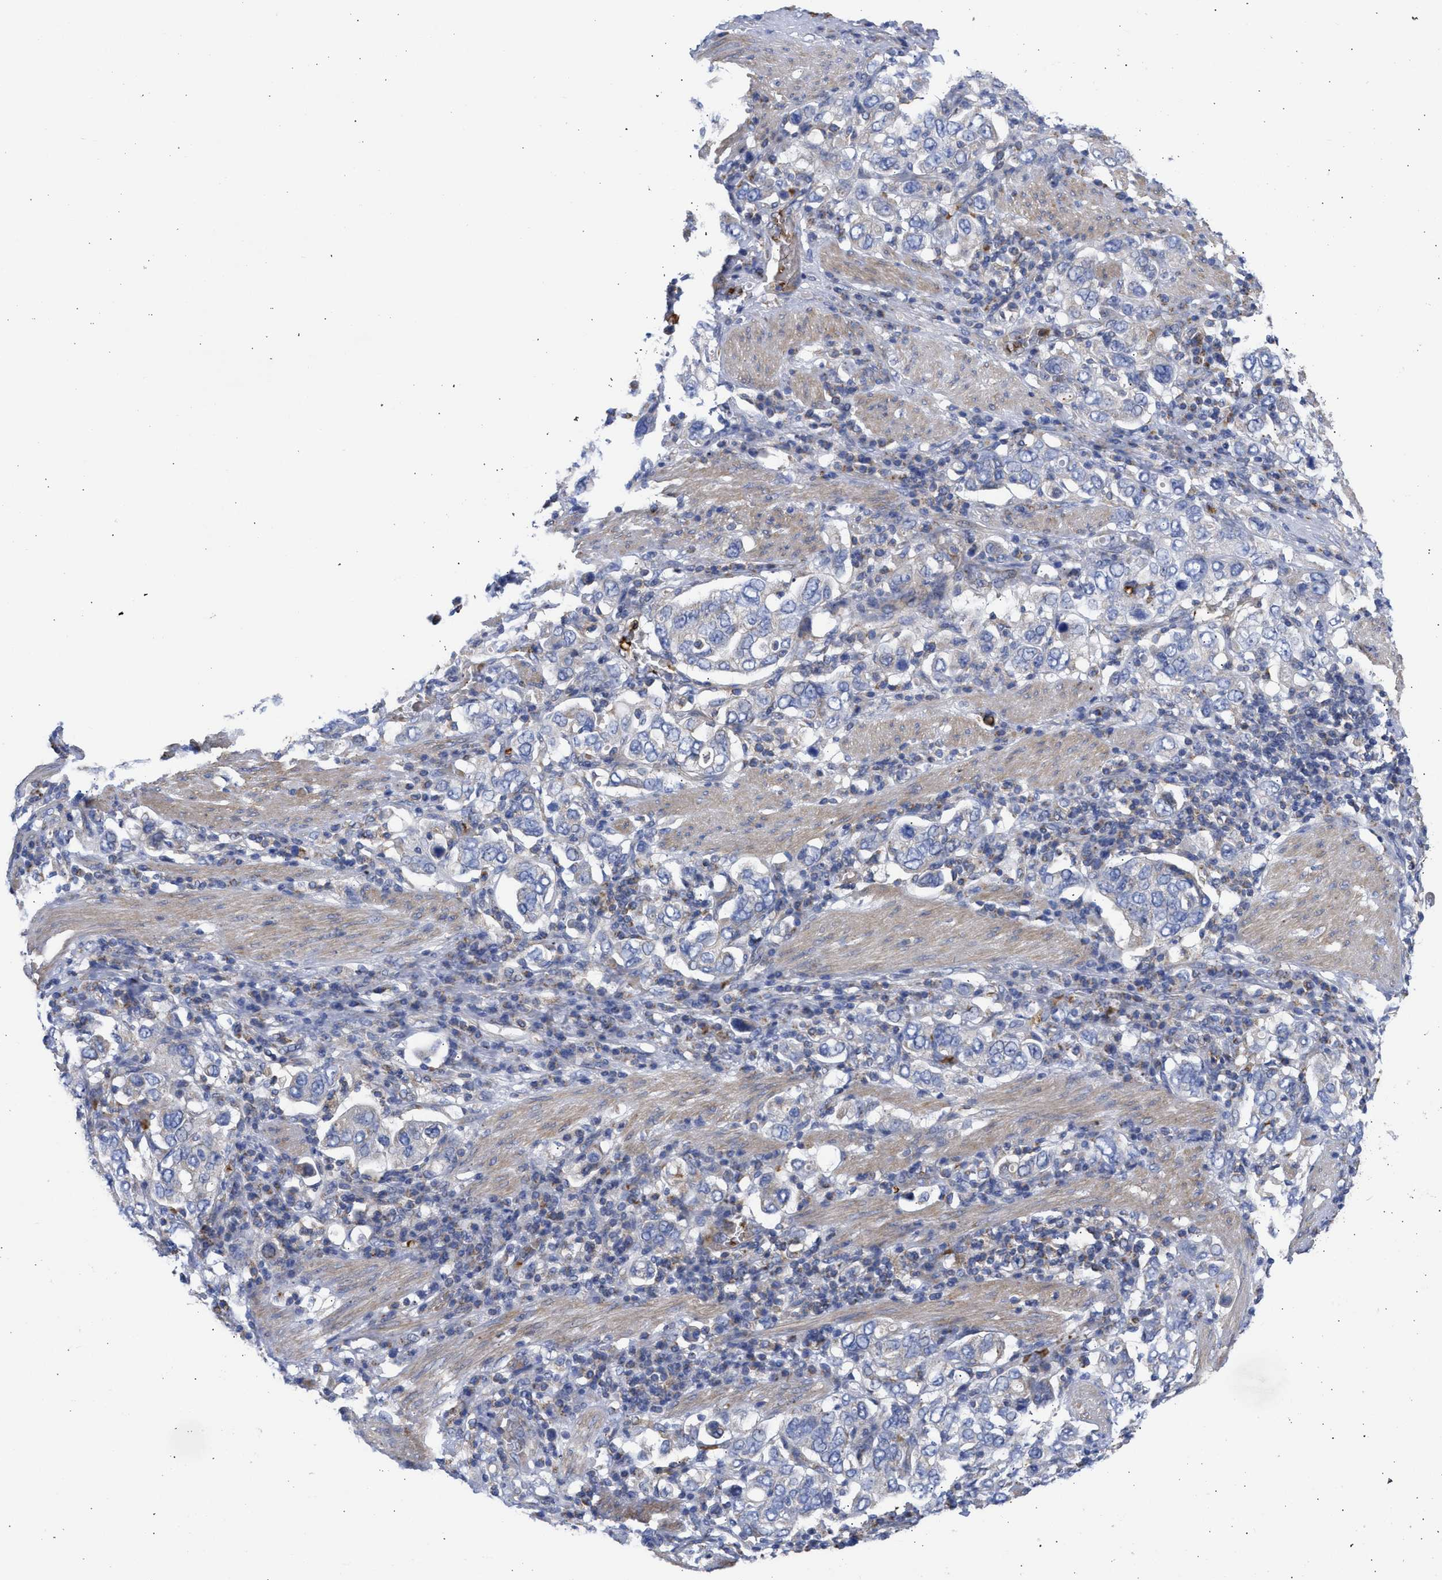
{"staining": {"intensity": "negative", "quantity": "none", "location": "none"}, "tissue": "stomach cancer", "cell_type": "Tumor cells", "image_type": "cancer", "snomed": [{"axis": "morphology", "description": "Adenocarcinoma, NOS"}, {"axis": "topography", "description": "Stomach, upper"}], "caption": "Immunohistochemical staining of human stomach adenocarcinoma demonstrates no significant staining in tumor cells. (DAB immunohistochemistry (IHC) visualized using brightfield microscopy, high magnification).", "gene": "BTG3", "patient": {"sex": "male", "age": 62}}